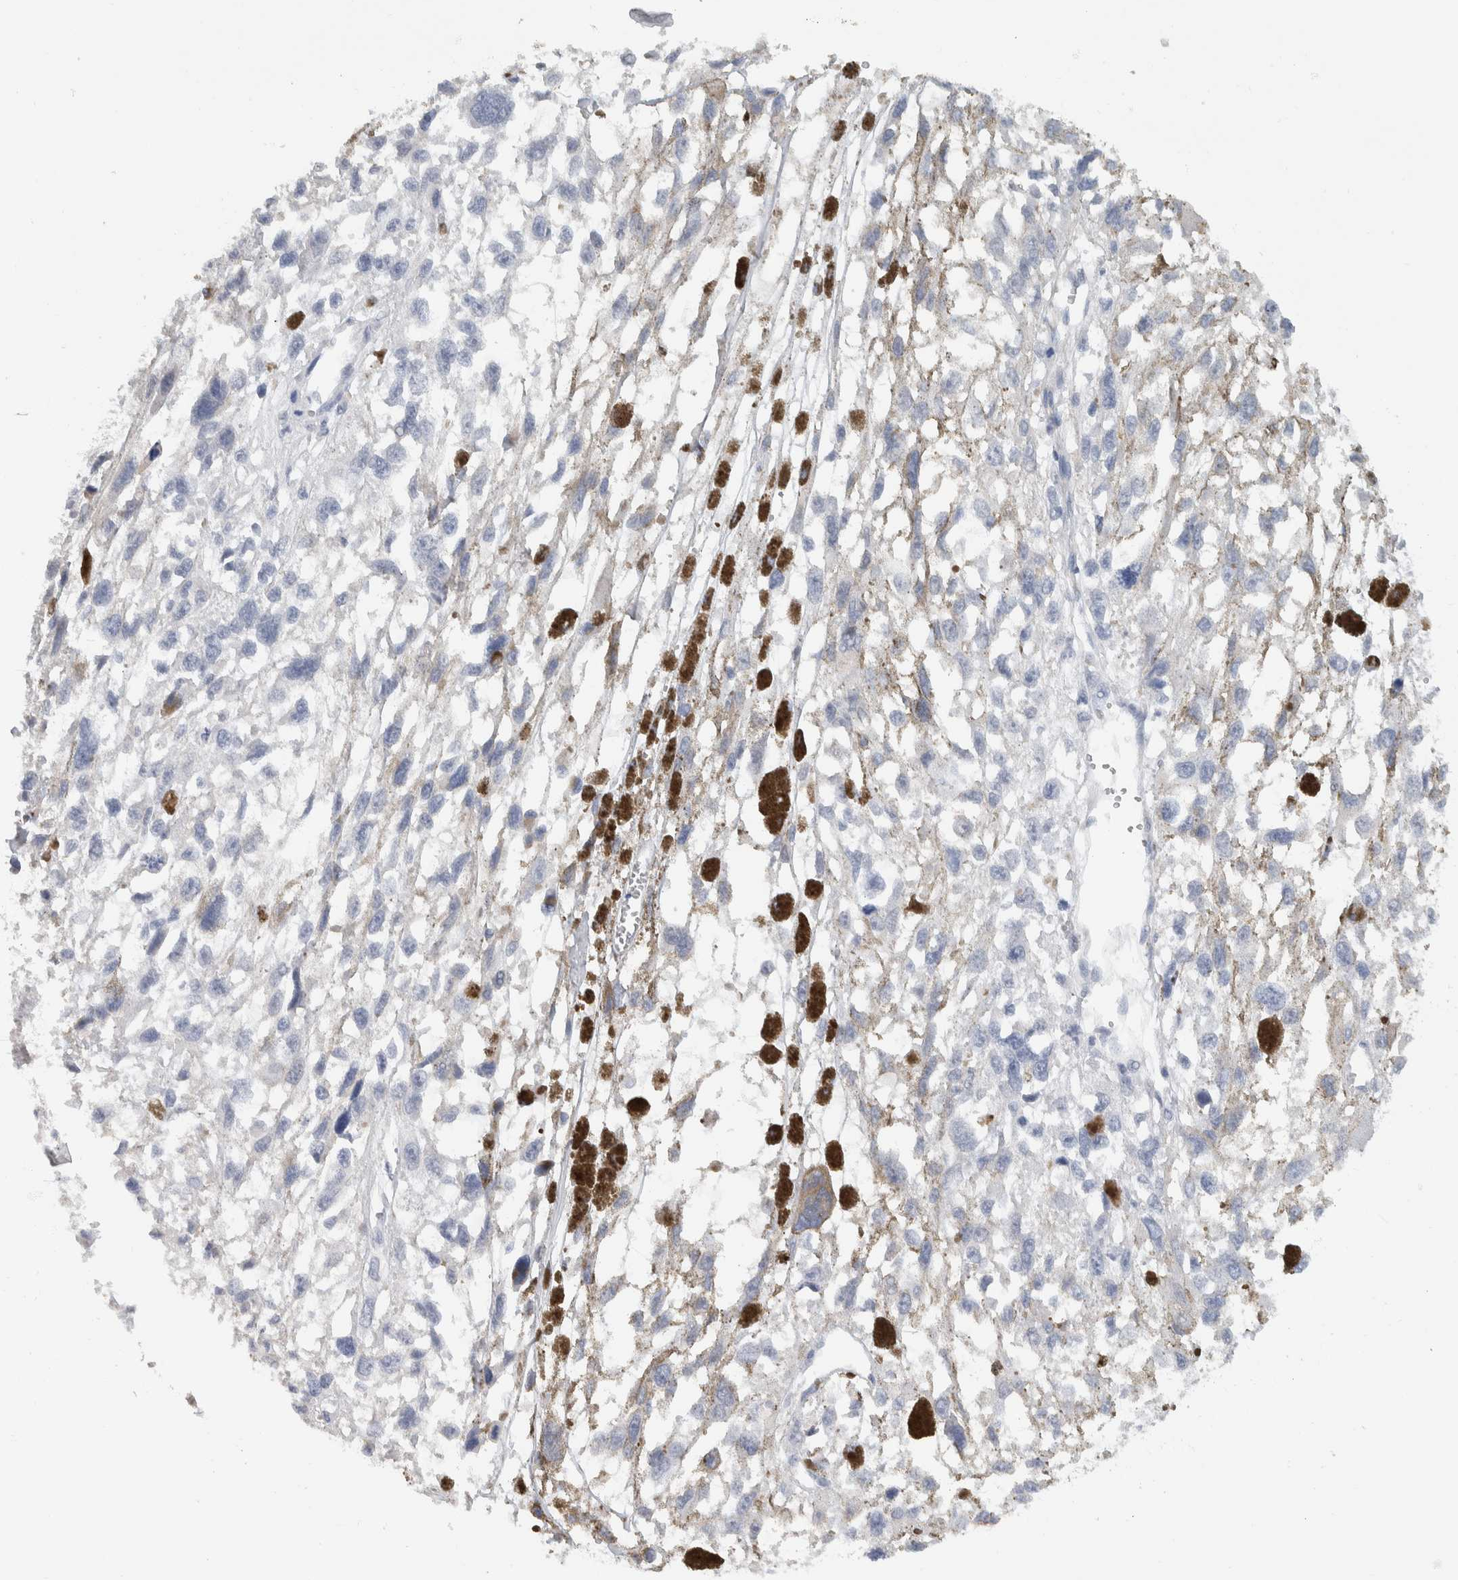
{"staining": {"intensity": "negative", "quantity": "none", "location": "none"}, "tissue": "melanoma", "cell_type": "Tumor cells", "image_type": "cancer", "snomed": [{"axis": "morphology", "description": "Malignant melanoma, Metastatic site"}, {"axis": "topography", "description": "Lymph node"}], "caption": "Immunohistochemical staining of human melanoma displays no significant staining in tumor cells. (Stains: DAB IHC with hematoxylin counter stain, Microscopy: brightfield microscopy at high magnification).", "gene": "NEFM", "patient": {"sex": "male", "age": 59}}